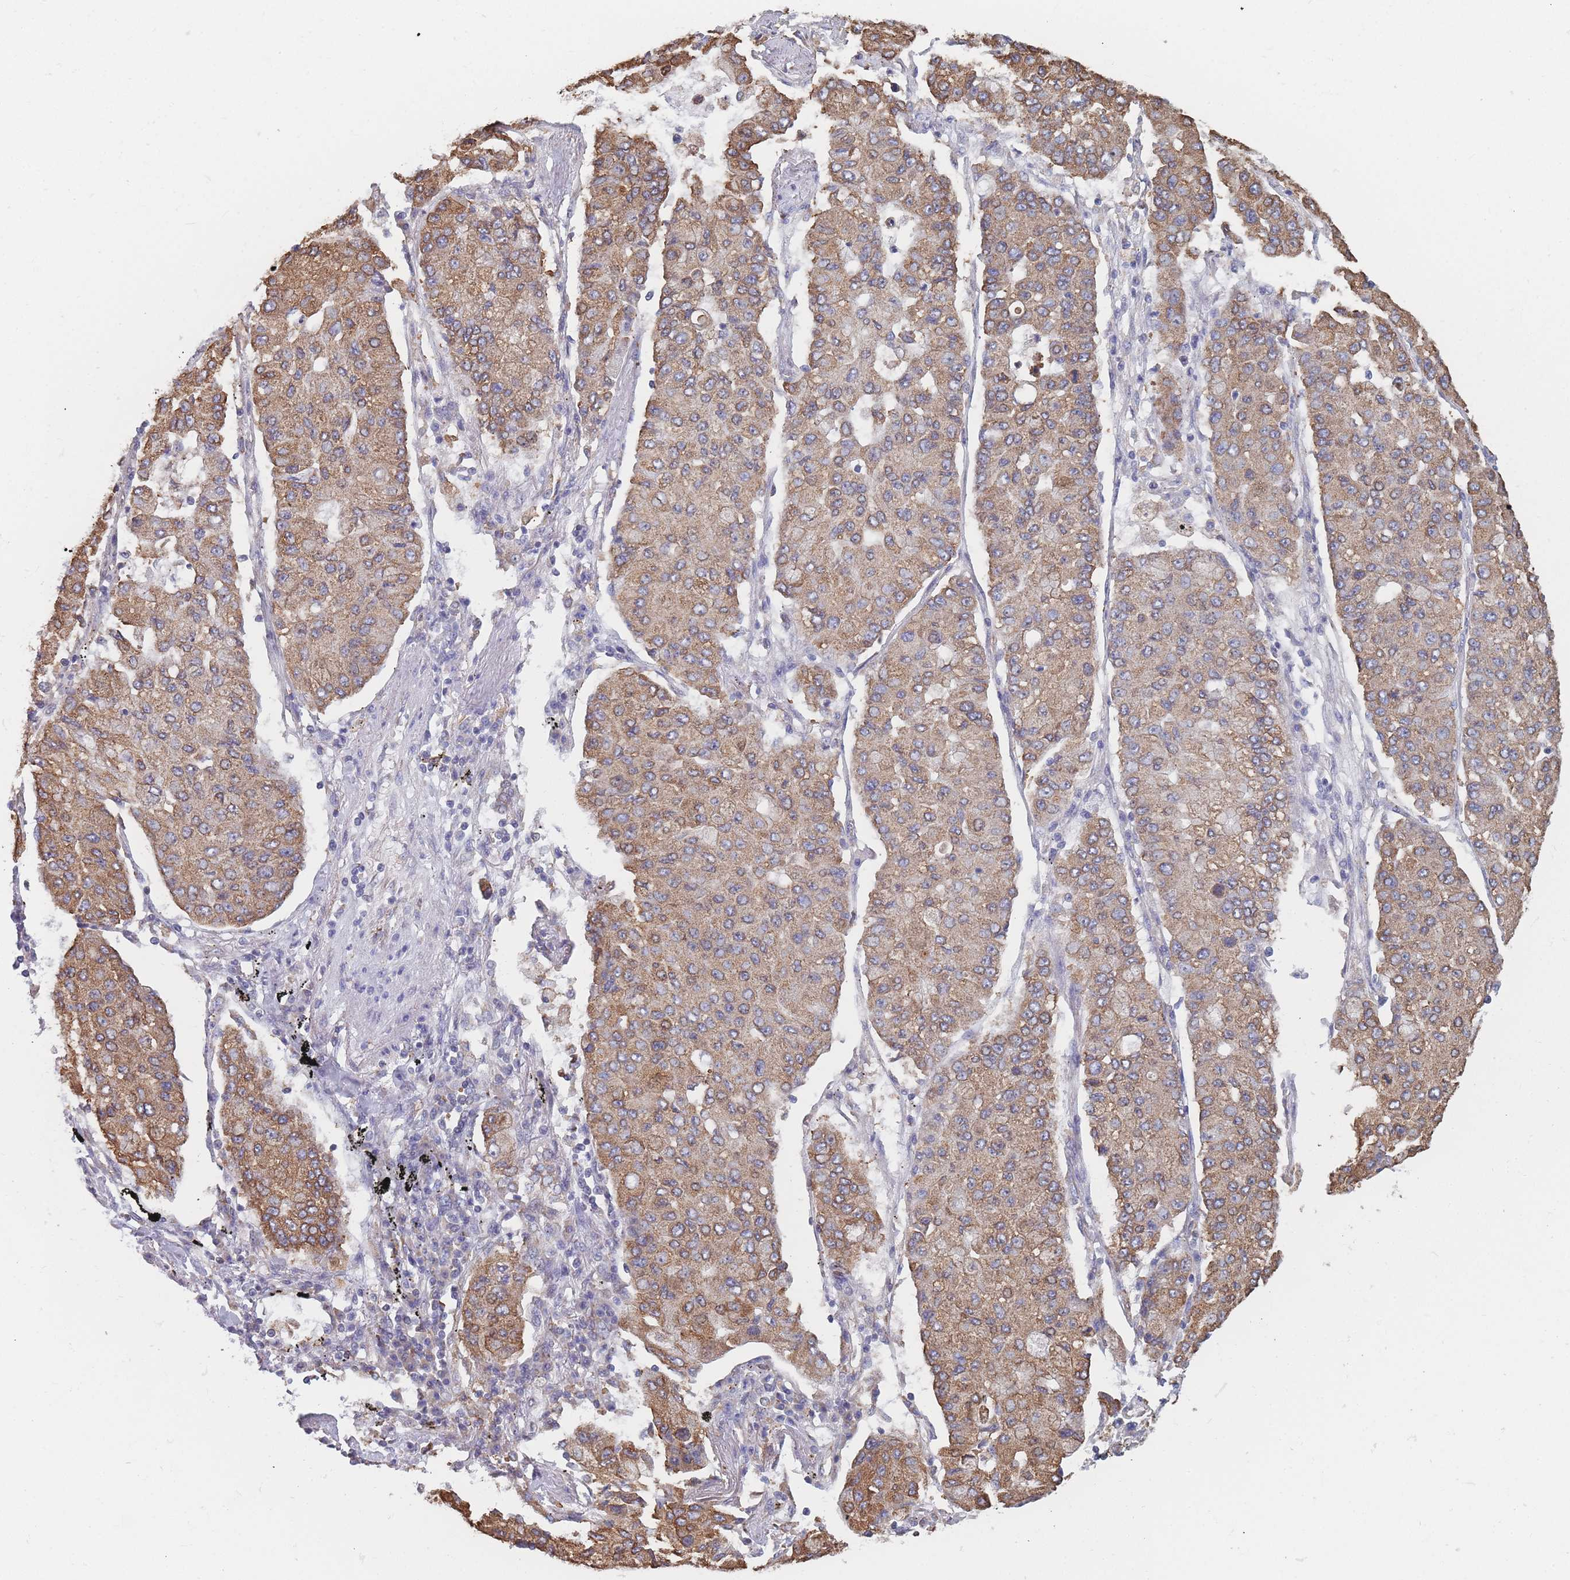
{"staining": {"intensity": "moderate", "quantity": ">75%", "location": "cytoplasmic/membranous"}, "tissue": "lung cancer", "cell_type": "Tumor cells", "image_type": "cancer", "snomed": [{"axis": "morphology", "description": "Squamous cell carcinoma, NOS"}, {"axis": "topography", "description": "Lung"}], "caption": "Lung cancer was stained to show a protein in brown. There is medium levels of moderate cytoplasmic/membranous expression in approximately >75% of tumor cells. (DAB (3,3'-diaminobenzidine) IHC, brown staining for protein, blue staining for nuclei).", "gene": "OR7C2", "patient": {"sex": "male", "age": 74}}